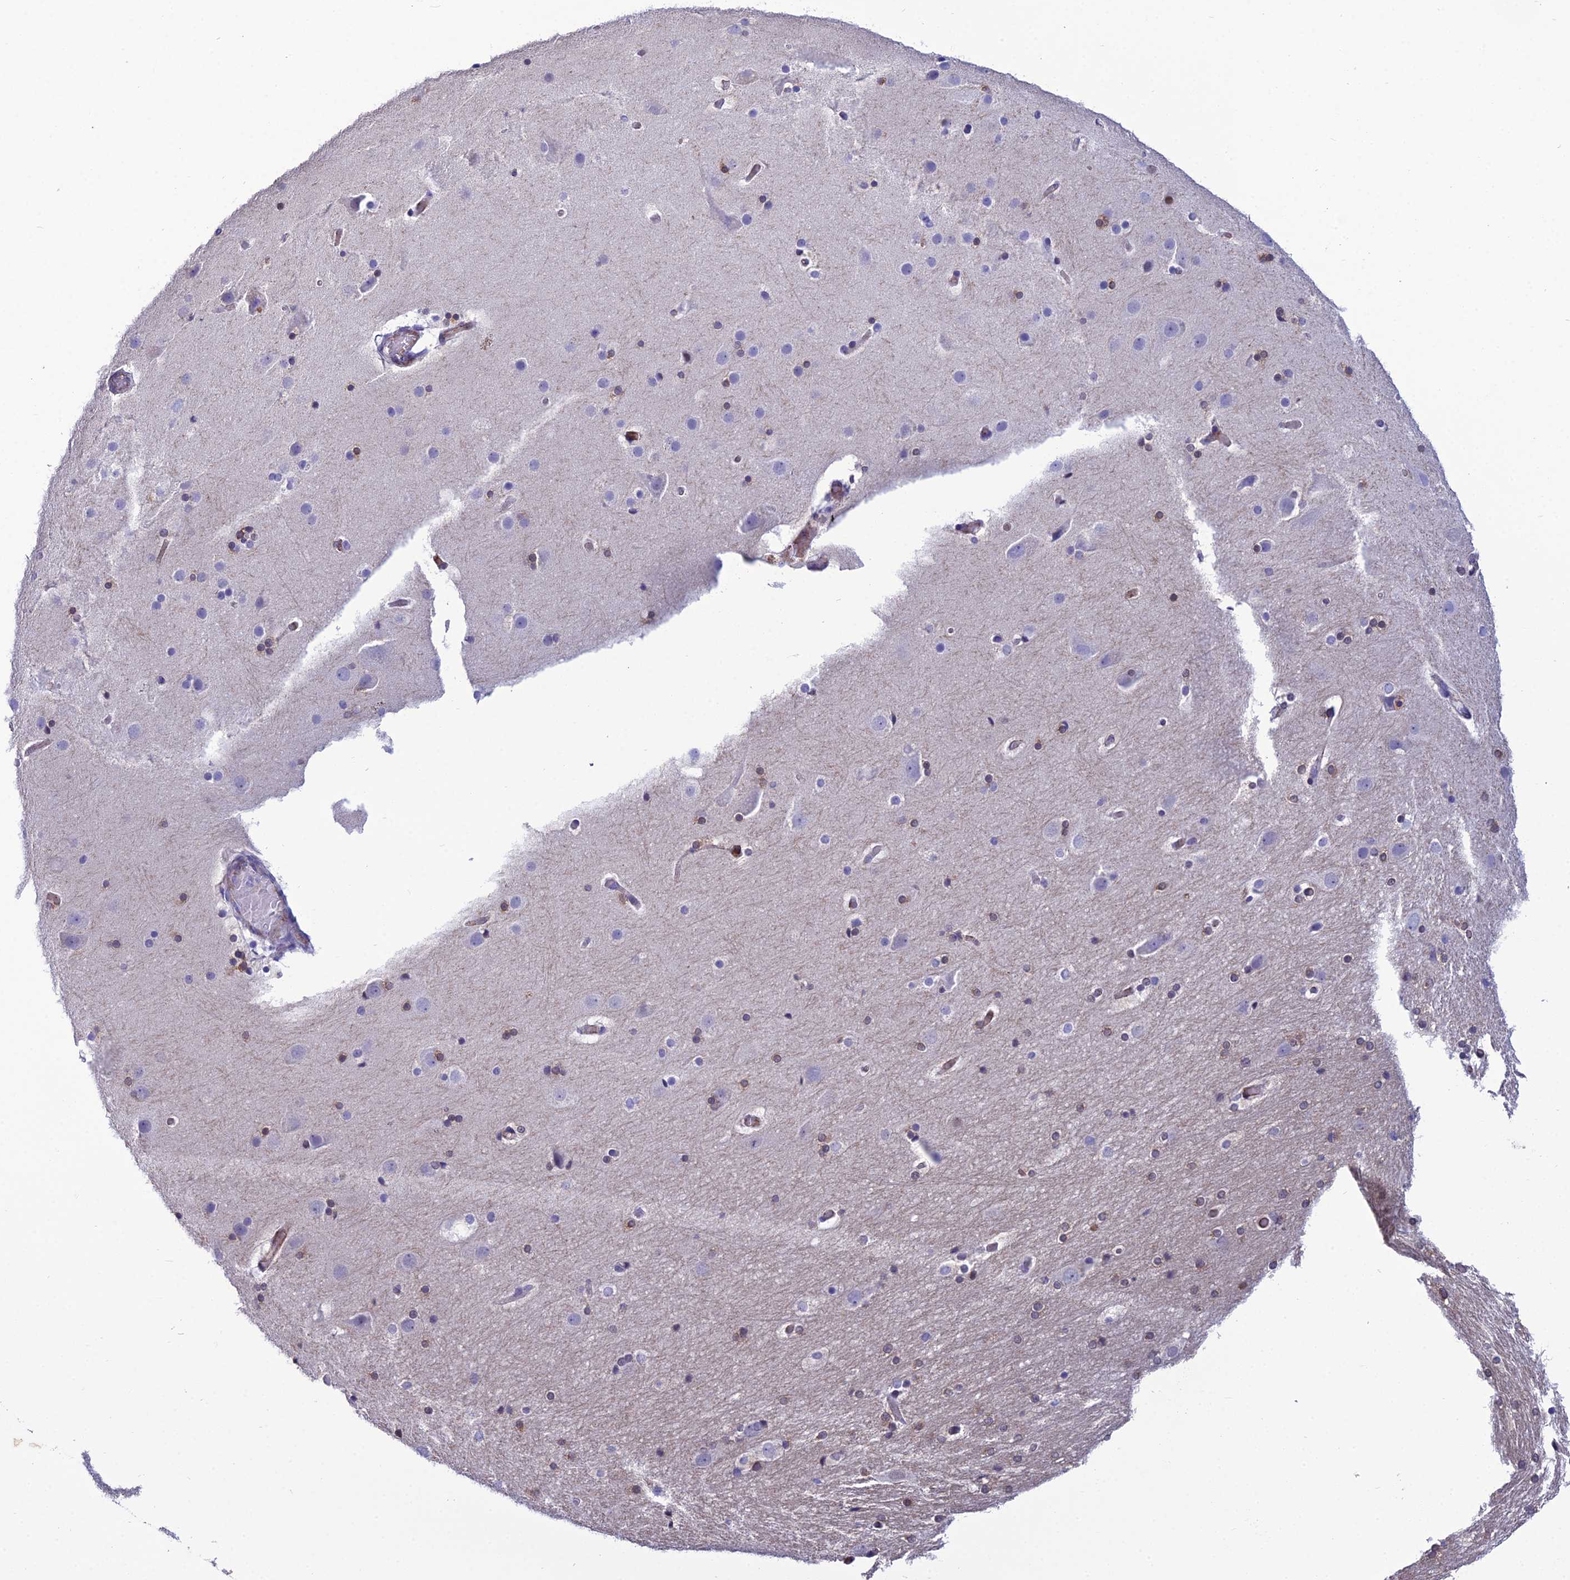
{"staining": {"intensity": "moderate", "quantity": "<25%", "location": "cytoplasmic/membranous"}, "tissue": "cerebral cortex", "cell_type": "Endothelial cells", "image_type": "normal", "snomed": [{"axis": "morphology", "description": "Normal tissue, NOS"}, {"axis": "topography", "description": "Cerebral cortex"}], "caption": "This histopathology image exhibits unremarkable cerebral cortex stained with IHC to label a protein in brown. The cytoplasmic/membranous of endothelial cells show moderate positivity for the protein. Nuclei are counter-stained blue.", "gene": "CRB2", "patient": {"sex": "male", "age": 57}}